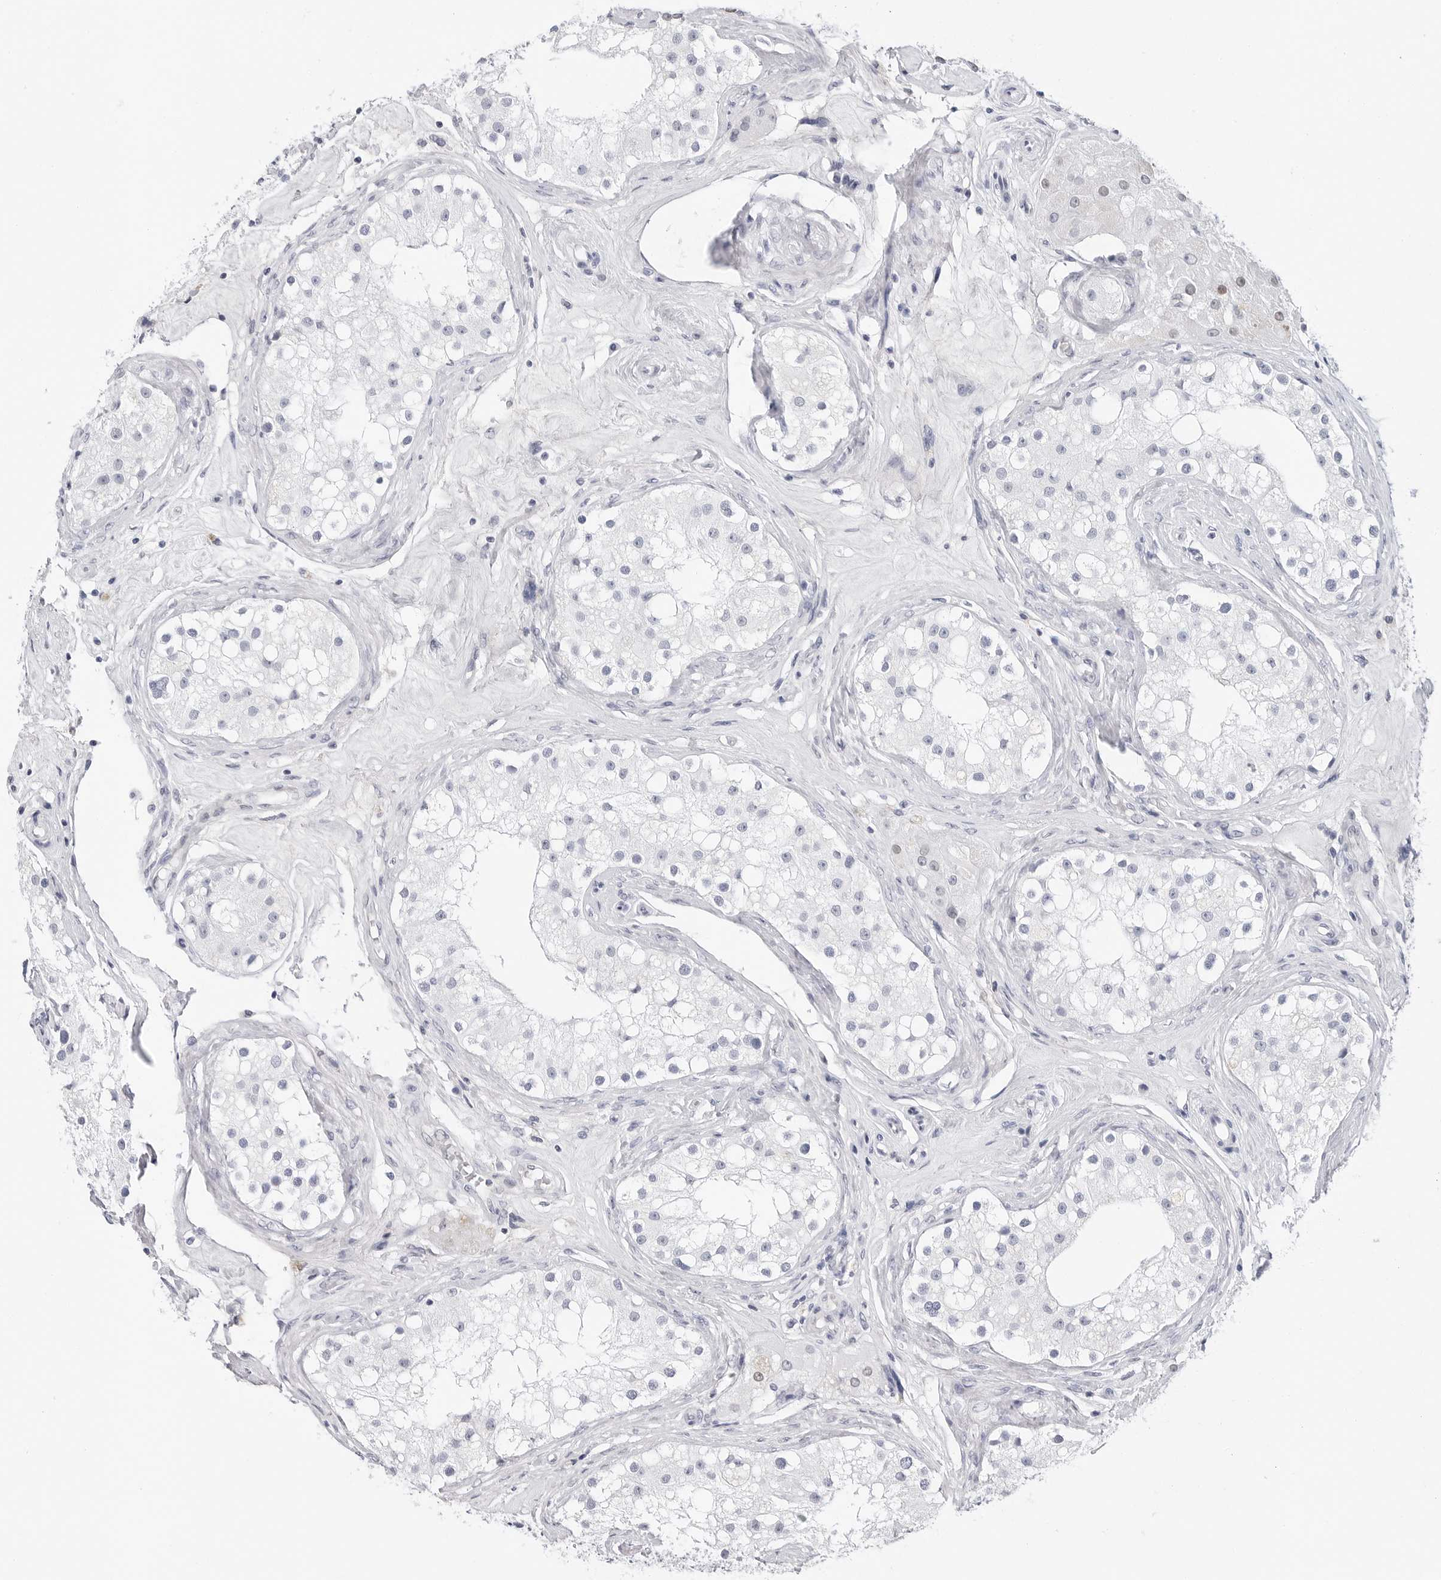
{"staining": {"intensity": "negative", "quantity": "none", "location": "none"}, "tissue": "testis", "cell_type": "Cells in seminiferous ducts", "image_type": "normal", "snomed": [{"axis": "morphology", "description": "Normal tissue, NOS"}, {"axis": "topography", "description": "Testis"}], "caption": "A high-resolution photomicrograph shows immunohistochemistry (IHC) staining of benign testis, which shows no significant staining in cells in seminiferous ducts. (DAB (3,3'-diaminobenzidine) IHC, high magnification).", "gene": "SLC19A1", "patient": {"sex": "male", "age": 84}}